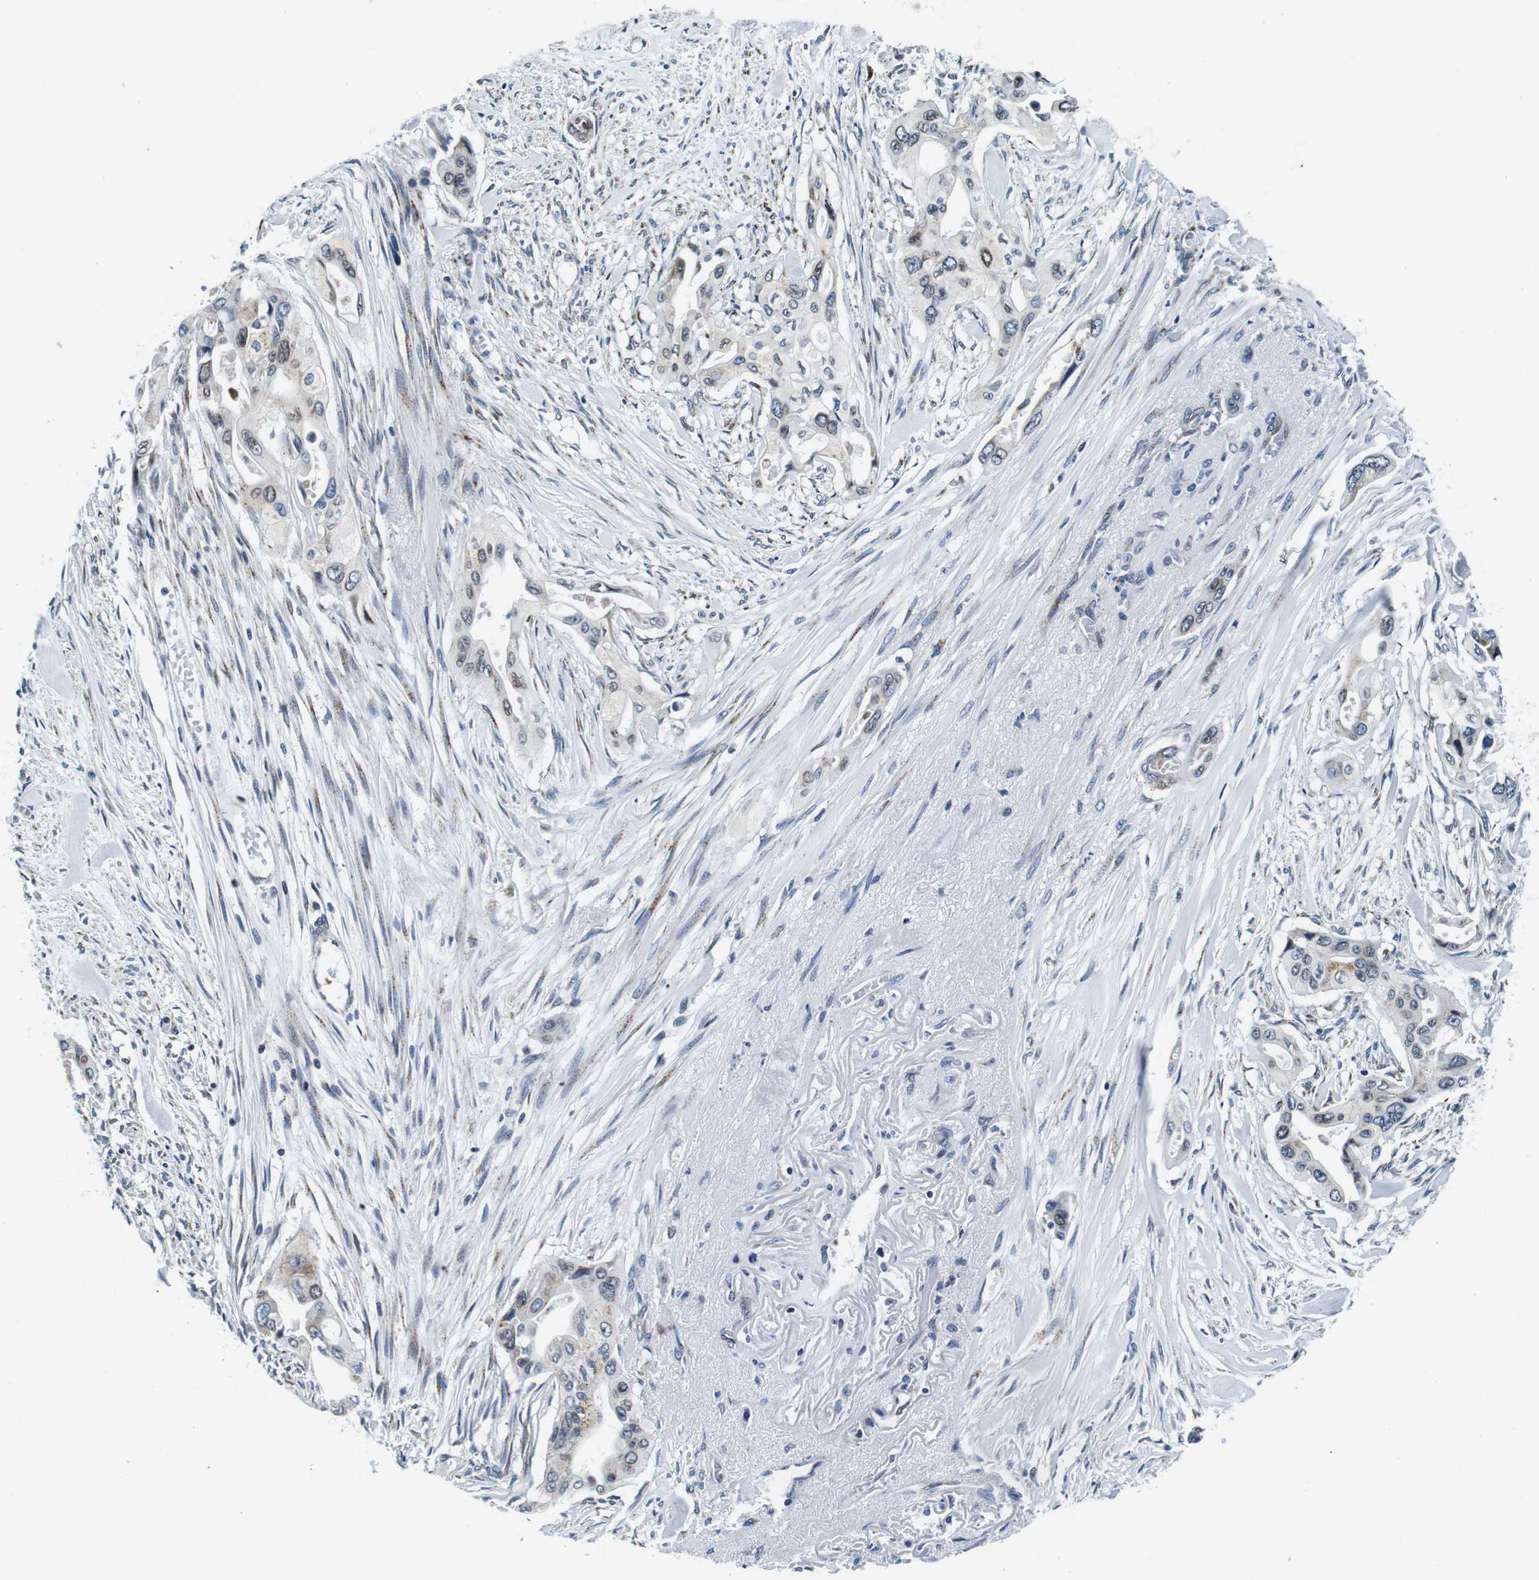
{"staining": {"intensity": "weak", "quantity": "<25%", "location": "cytoplasmic/membranous"}, "tissue": "pancreatic cancer", "cell_type": "Tumor cells", "image_type": "cancer", "snomed": [{"axis": "morphology", "description": "Adenocarcinoma, NOS"}, {"axis": "topography", "description": "Pancreas"}], "caption": "A micrograph of pancreatic cancer stained for a protein demonstrates no brown staining in tumor cells. (DAB (3,3'-diaminobenzidine) IHC with hematoxylin counter stain).", "gene": "FAR2", "patient": {"sex": "male", "age": 77}}